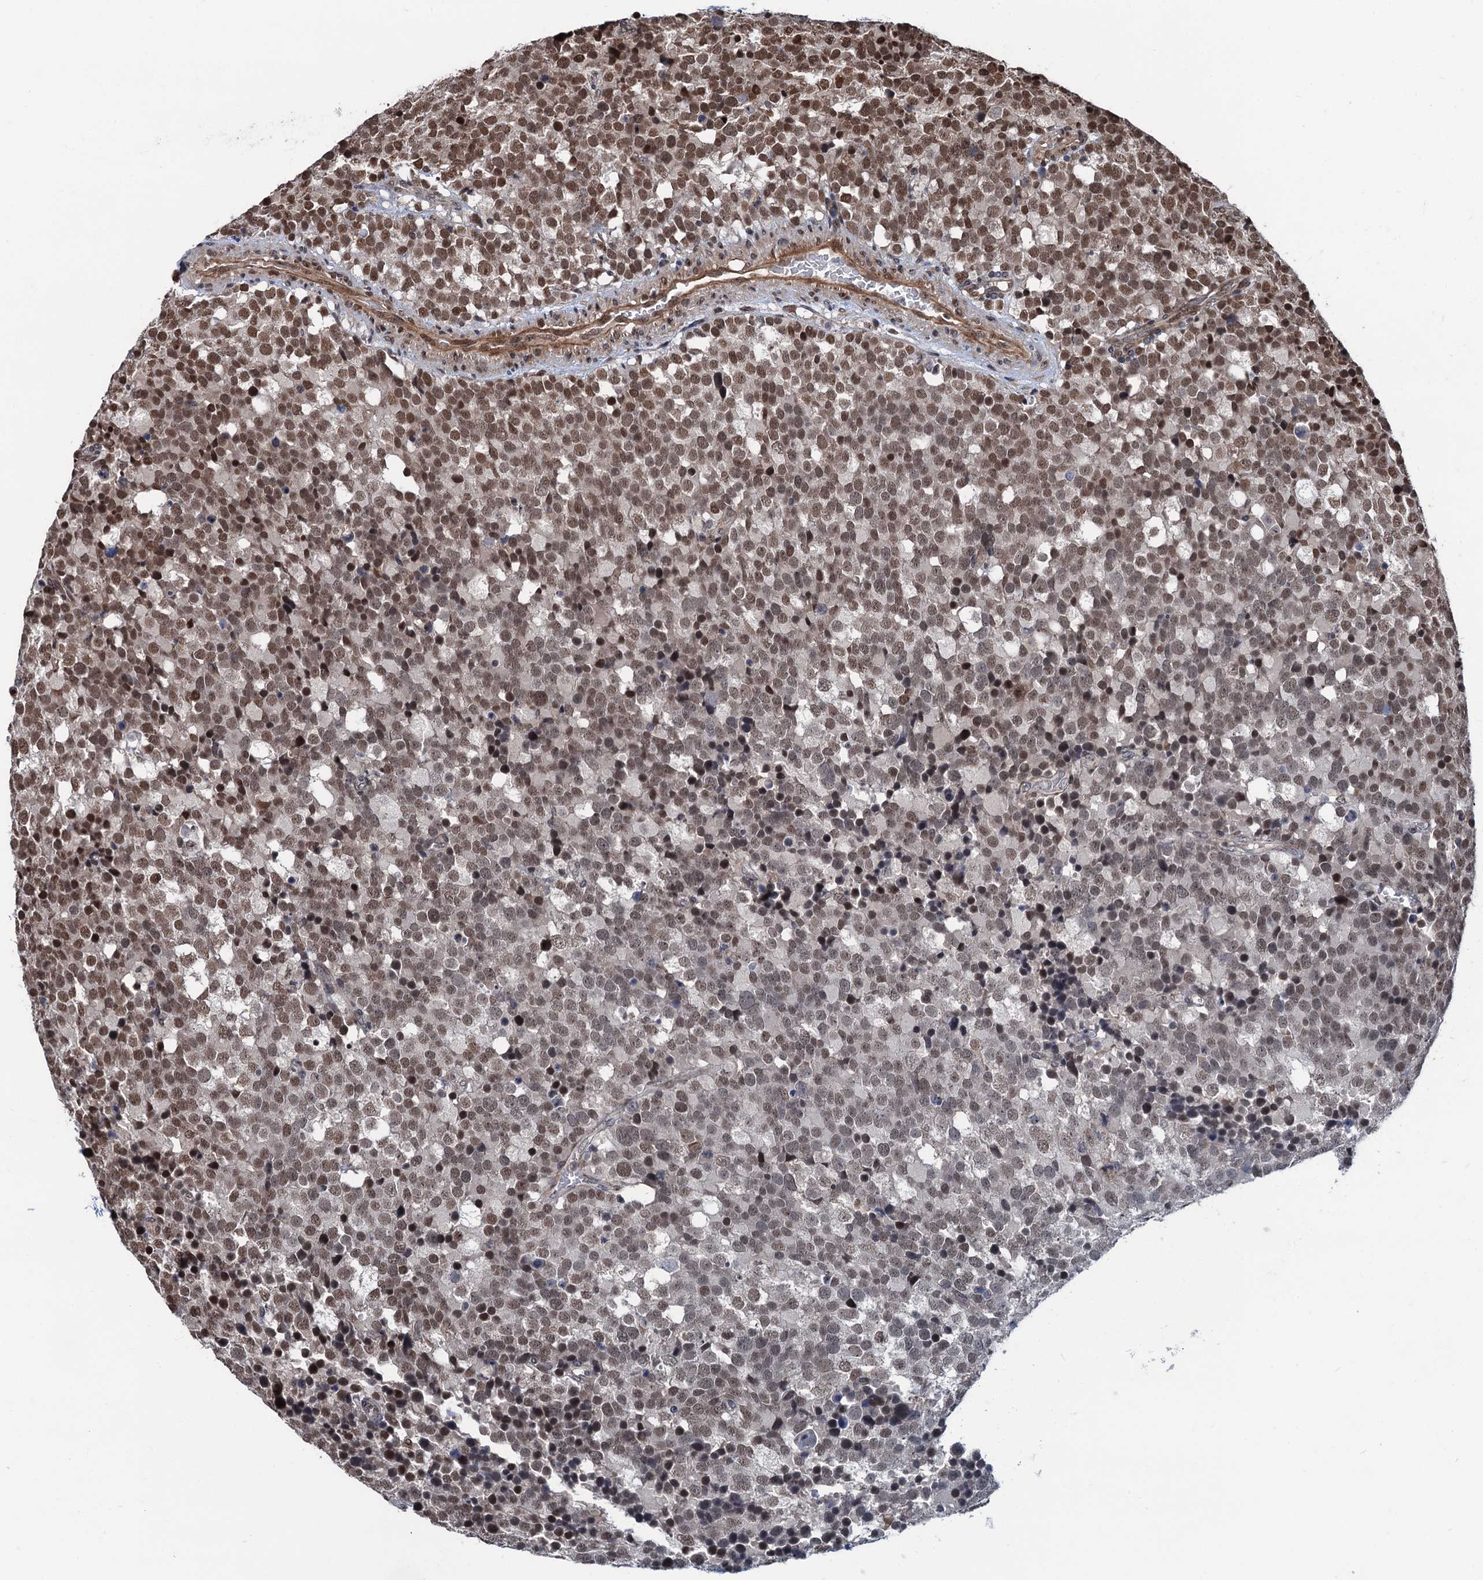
{"staining": {"intensity": "moderate", "quantity": ">75%", "location": "nuclear"}, "tissue": "testis cancer", "cell_type": "Tumor cells", "image_type": "cancer", "snomed": [{"axis": "morphology", "description": "Seminoma, NOS"}, {"axis": "topography", "description": "Testis"}], "caption": "This micrograph demonstrates testis cancer (seminoma) stained with IHC to label a protein in brown. The nuclear of tumor cells show moderate positivity for the protein. Nuclei are counter-stained blue.", "gene": "RASSF4", "patient": {"sex": "male", "age": 71}}